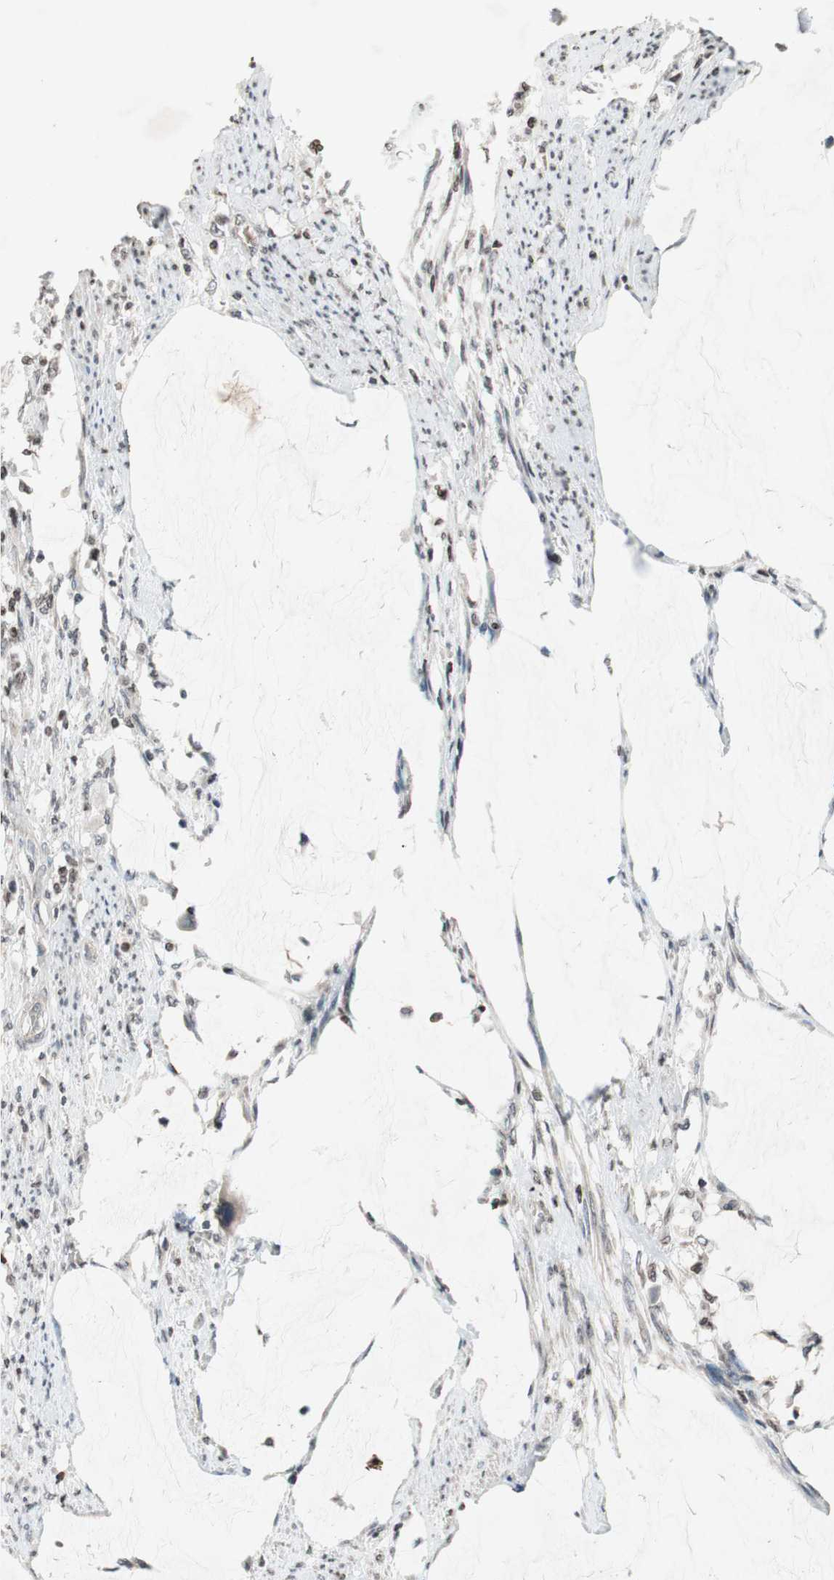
{"staining": {"intensity": "weak", "quantity": "25%-75%", "location": "cytoplasmic/membranous"}, "tissue": "colorectal cancer", "cell_type": "Tumor cells", "image_type": "cancer", "snomed": [{"axis": "morphology", "description": "Adenocarcinoma, NOS"}, {"axis": "topography", "description": "Rectum"}], "caption": "IHC histopathology image of neoplastic tissue: human colorectal cancer stained using immunohistochemistry (IHC) displays low levels of weak protein expression localized specifically in the cytoplasmic/membranous of tumor cells, appearing as a cytoplasmic/membranous brown color.", "gene": "MCM6", "patient": {"sex": "female", "age": 77}}